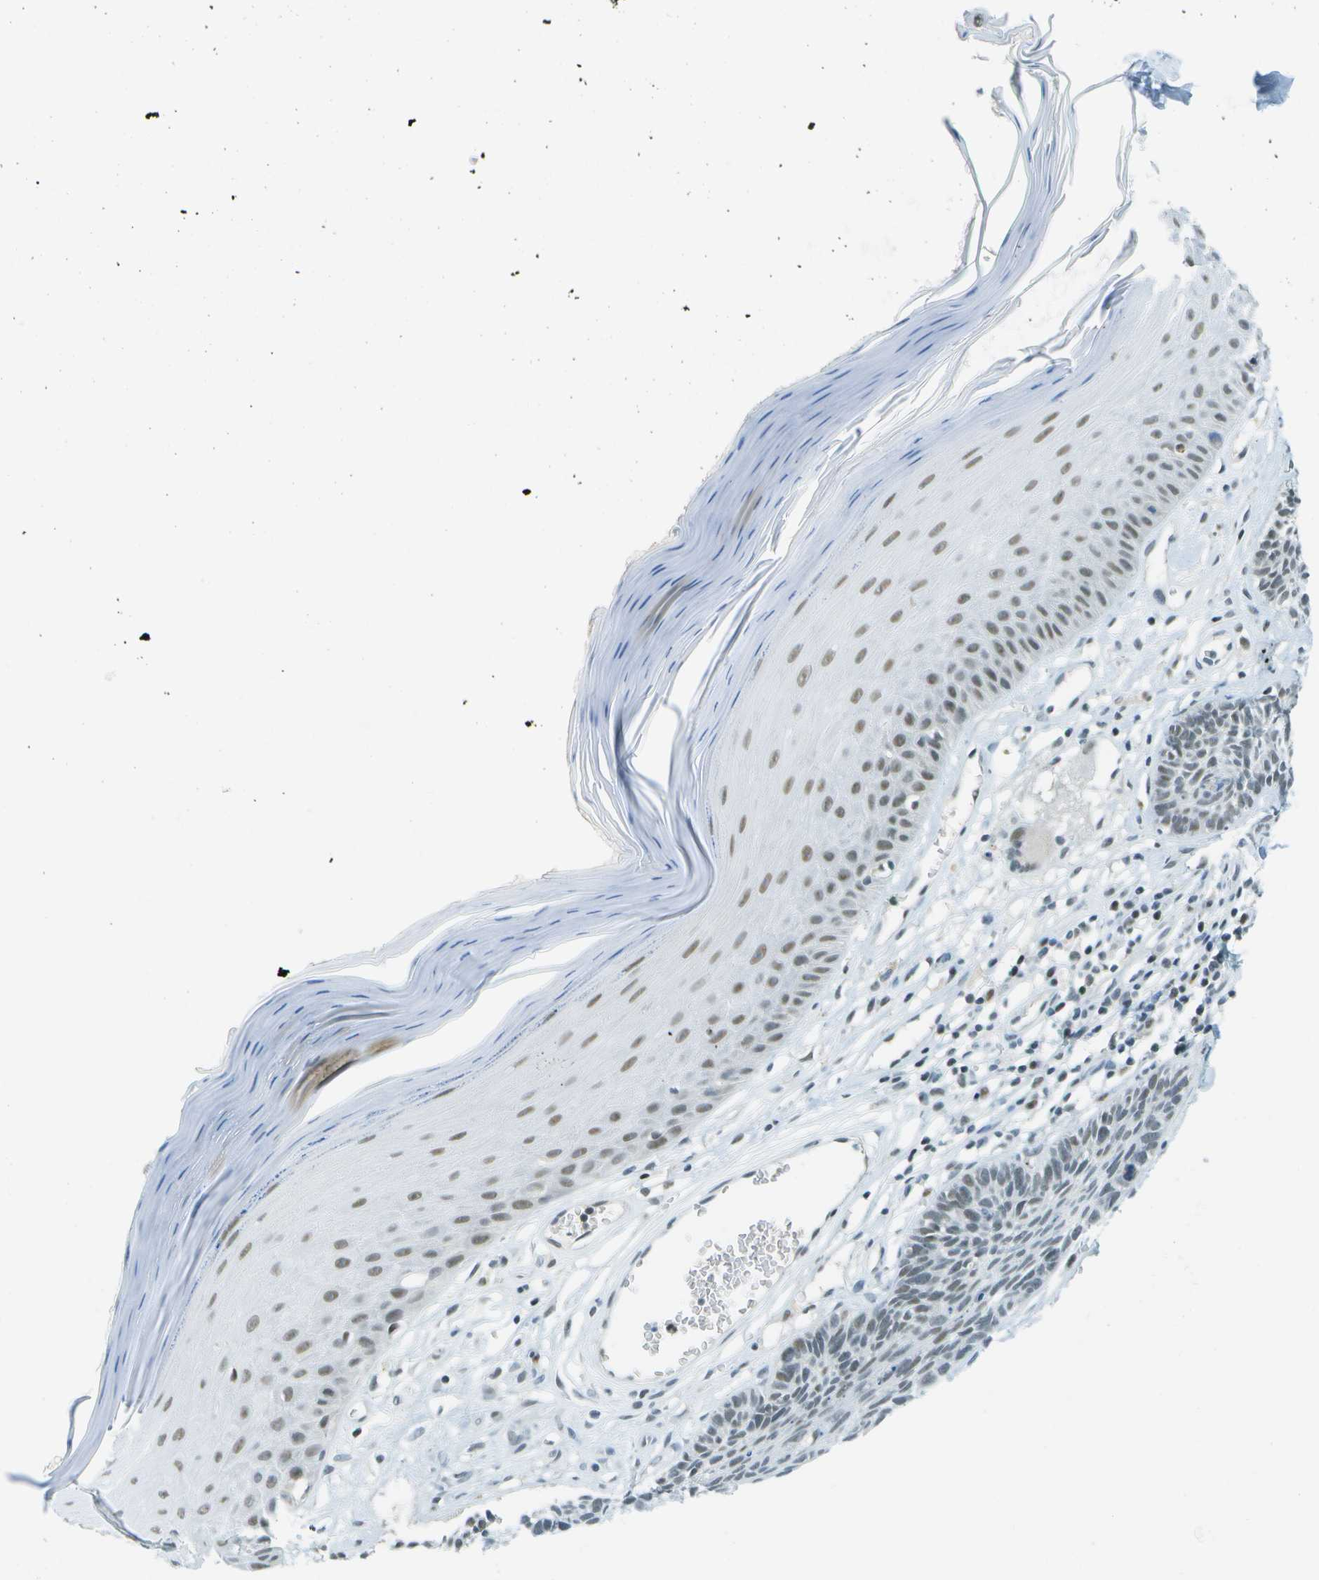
{"staining": {"intensity": "weak", "quantity": "<25%", "location": "nuclear"}, "tissue": "skin cancer", "cell_type": "Tumor cells", "image_type": "cancer", "snomed": [{"axis": "morphology", "description": "Basal cell carcinoma"}, {"axis": "topography", "description": "Skin"}], "caption": "There is no significant positivity in tumor cells of skin basal cell carcinoma.", "gene": "NEK11", "patient": {"sex": "male", "age": 67}}